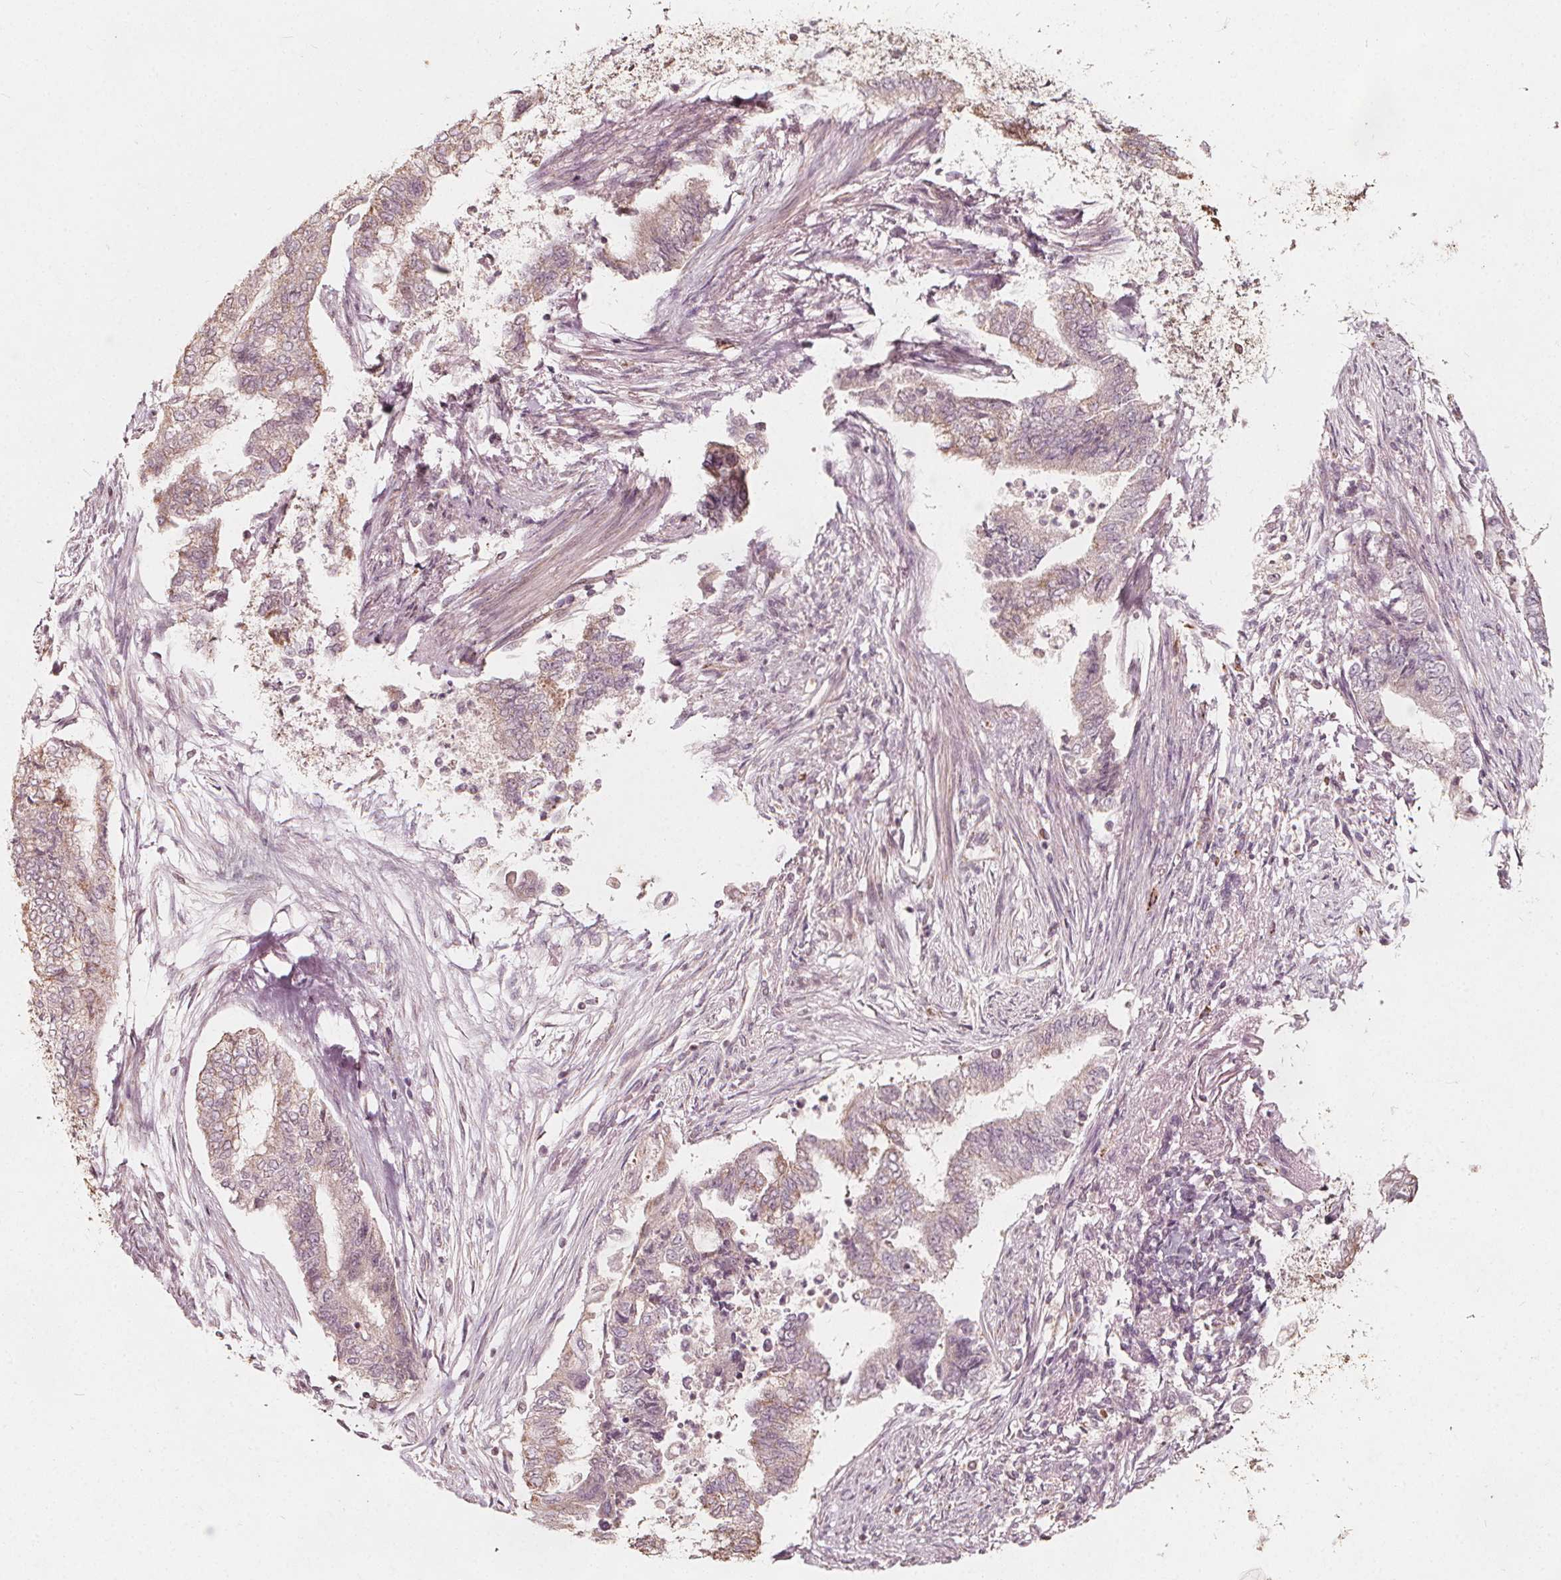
{"staining": {"intensity": "weak", "quantity": "25%-75%", "location": "cytoplasmic/membranous"}, "tissue": "endometrial cancer", "cell_type": "Tumor cells", "image_type": "cancer", "snomed": [{"axis": "morphology", "description": "Adenocarcinoma, NOS"}, {"axis": "topography", "description": "Endometrium"}], "caption": "Endometrial cancer tissue displays weak cytoplasmic/membranous positivity in approximately 25%-75% of tumor cells, visualized by immunohistochemistry.", "gene": "AIP", "patient": {"sex": "female", "age": 65}}